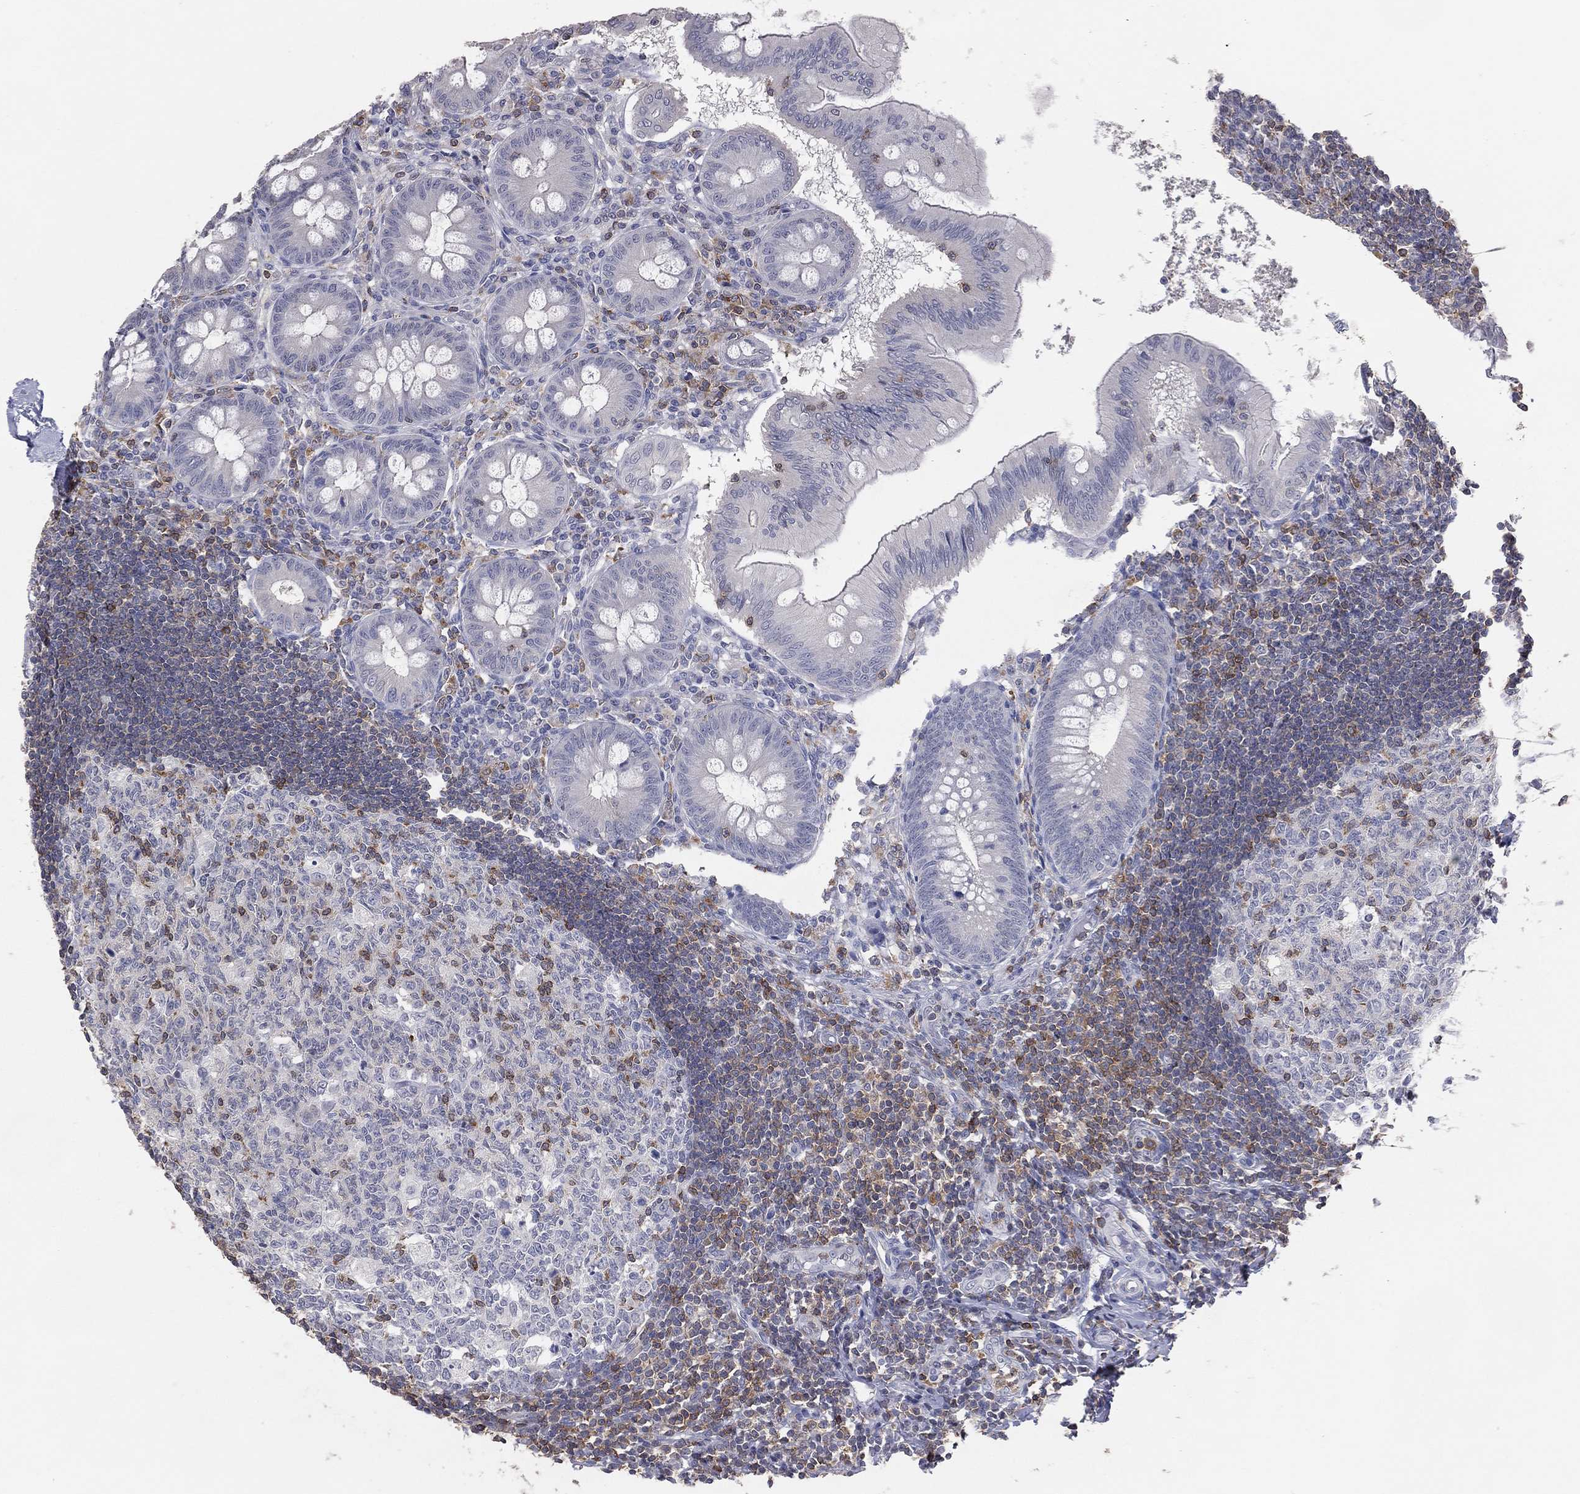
{"staining": {"intensity": "negative", "quantity": "none", "location": "none"}, "tissue": "appendix", "cell_type": "Glandular cells", "image_type": "normal", "snomed": [{"axis": "morphology", "description": "Normal tissue, NOS"}, {"axis": "morphology", "description": "Inflammation, NOS"}, {"axis": "topography", "description": "Appendix"}], "caption": "Immunohistochemistry of normal human appendix exhibits no positivity in glandular cells.", "gene": "PSTPIP1", "patient": {"sex": "male", "age": 16}}